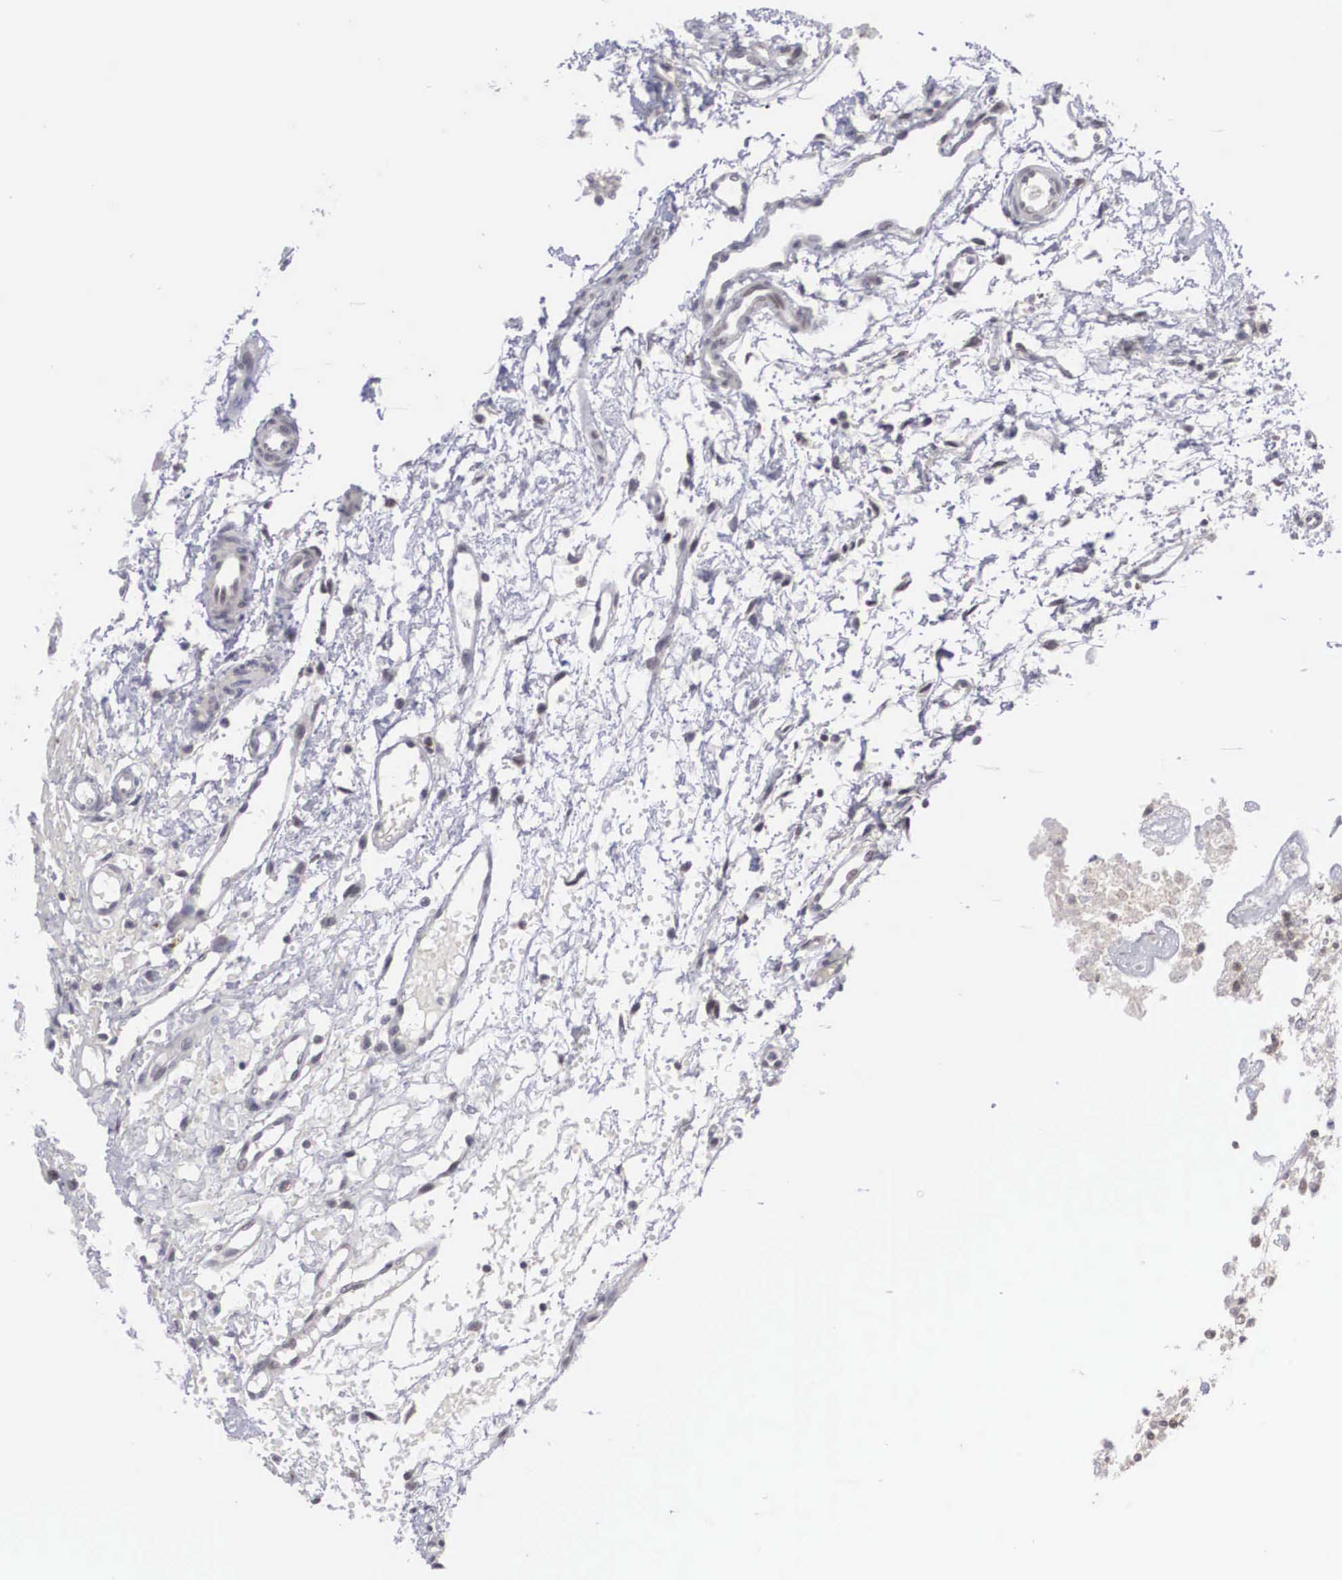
{"staining": {"intensity": "negative", "quantity": "none", "location": "none"}, "tissue": "glioma", "cell_type": "Tumor cells", "image_type": "cancer", "snomed": [{"axis": "morphology", "description": "Glioma, malignant, High grade"}, {"axis": "topography", "description": "Brain"}], "caption": "This image is of glioma stained with IHC to label a protein in brown with the nuclei are counter-stained blue. There is no staining in tumor cells. (DAB IHC with hematoxylin counter stain).", "gene": "WDR89", "patient": {"sex": "male", "age": 77}}